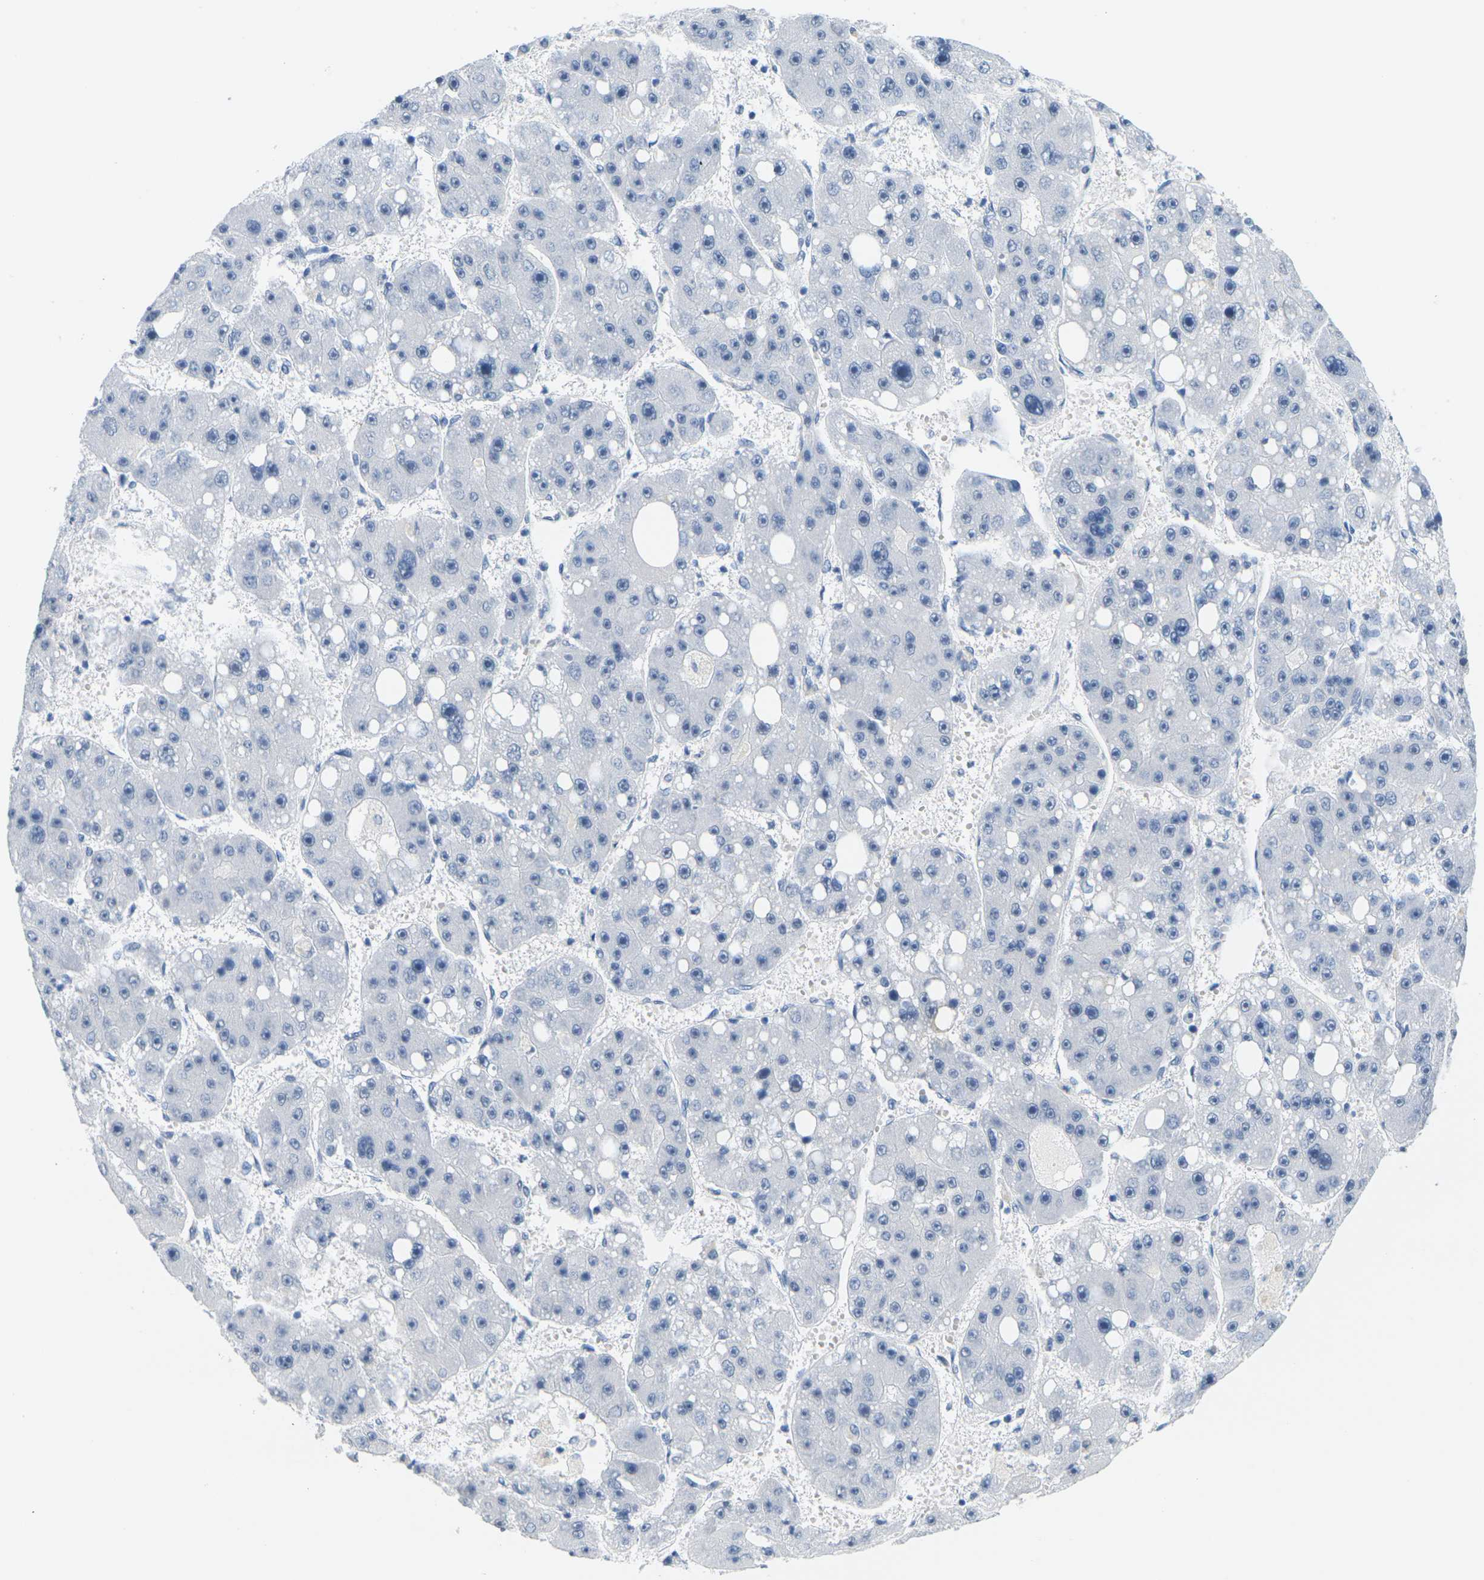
{"staining": {"intensity": "negative", "quantity": "none", "location": "none"}, "tissue": "liver cancer", "cell_type": "Tumor cells", "image_type": "cancer", "snomed": [{"axis": "morphology", "description": "Carcinoma, Hepatocellular, NOS"}, {"axis": "topography", "description": "Liver"}], "caption": "IHC histopathology image of hepatocellular carcinoma (liver) stained for a protein (brown), which reveals no positivity in tumor cells.", "gene": "CTAG1A", "patient": {"sex": "female", "age": 61}}